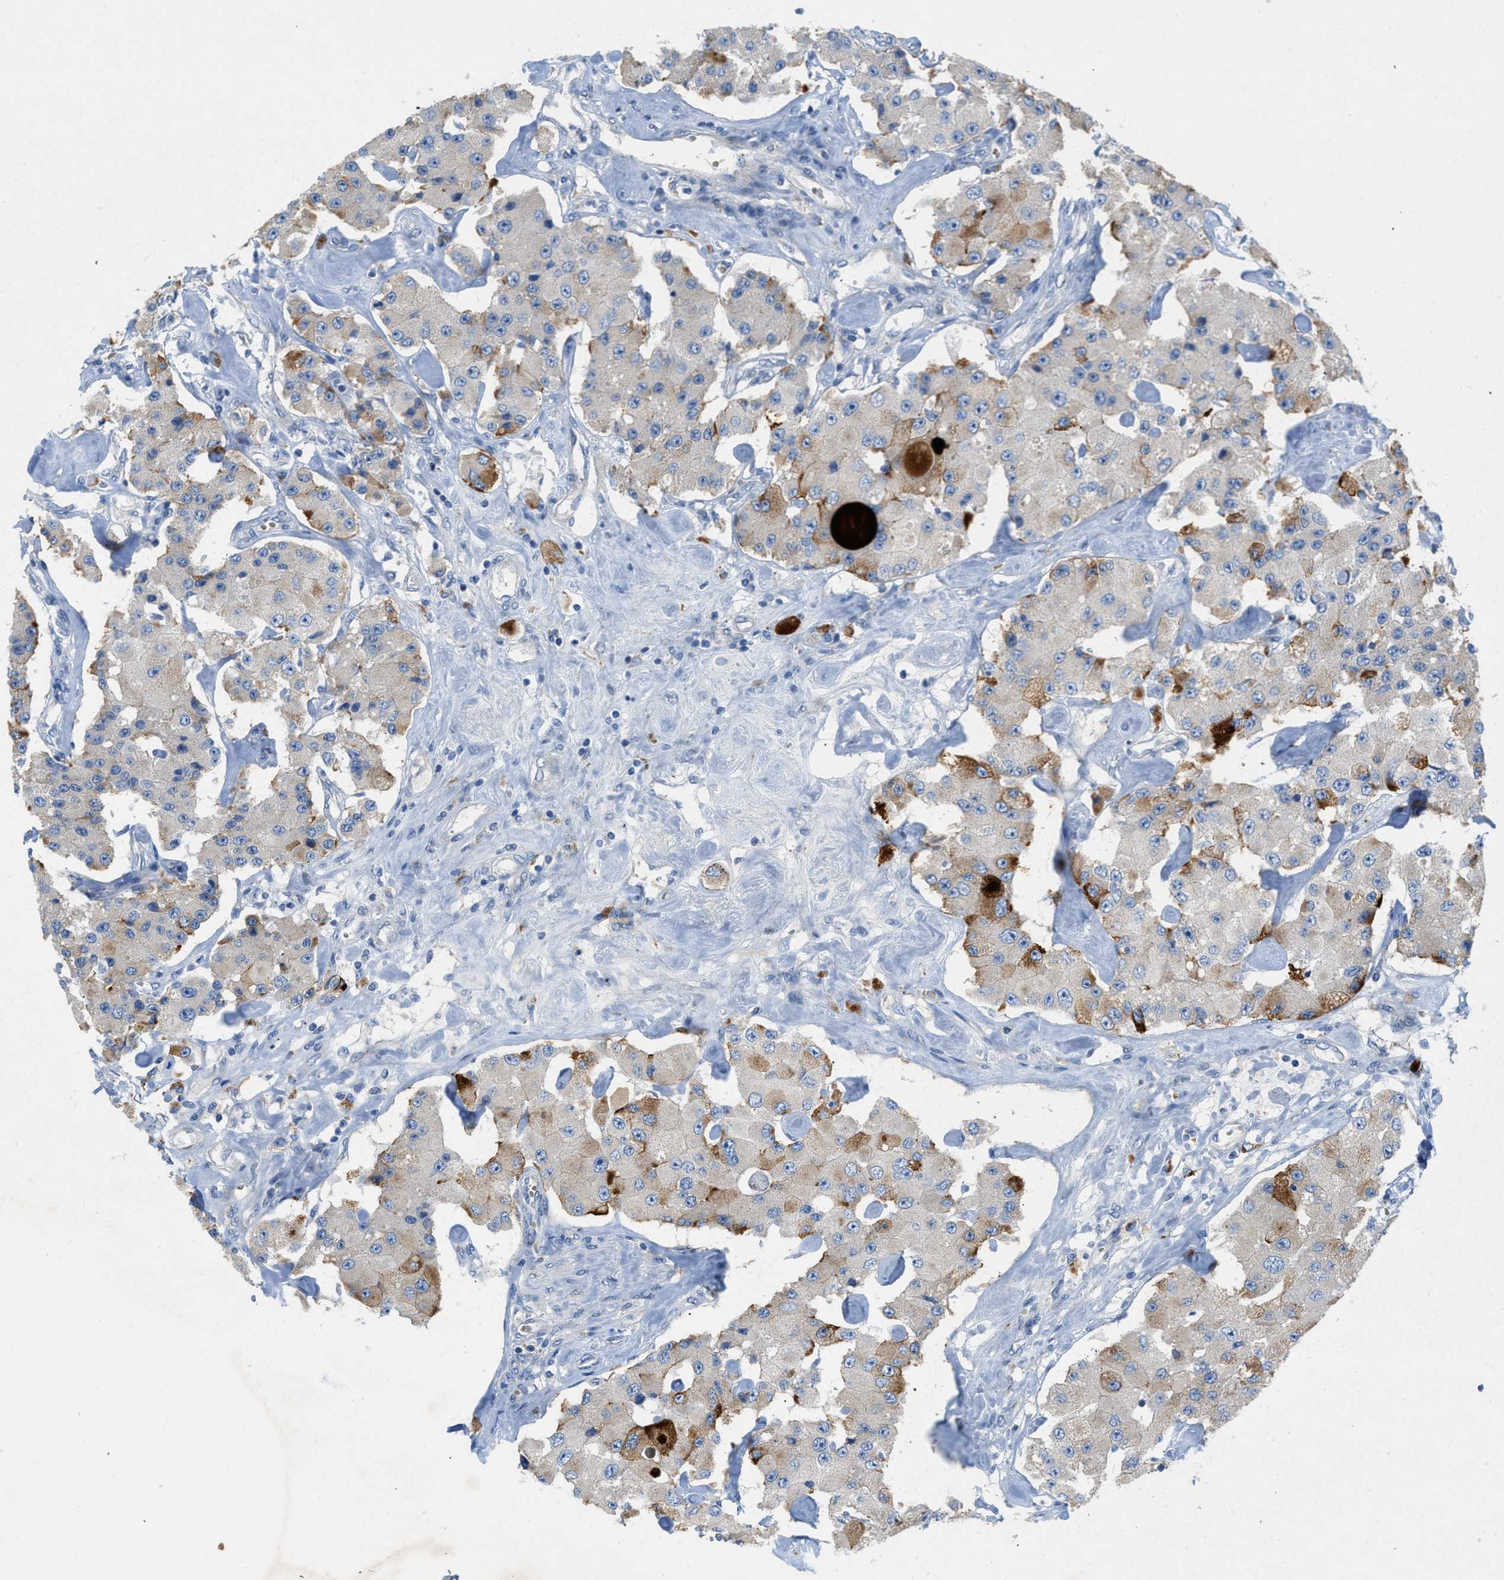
{"staining": {"intensity": "moderate", "quantity": "<25%", "location": "cytoplasmic/membranous"}, "tissue": "carcinoid", "cell_type": "Tumor cells", "image_type": "cancer", "snomed": [{"axis": "morphology", "description": "Carcinoid, malignant, NOS"}, {"axis": "topography", "description": "Pancreas"}], "caption": "This is a histology image of IHC staining of carcinoid (malignant), which shows moderate expression in the cytoplasmic/membranous of tumor cells.", "gene": "TMEM248", "patient": {"sex": "male", "age": 41}}